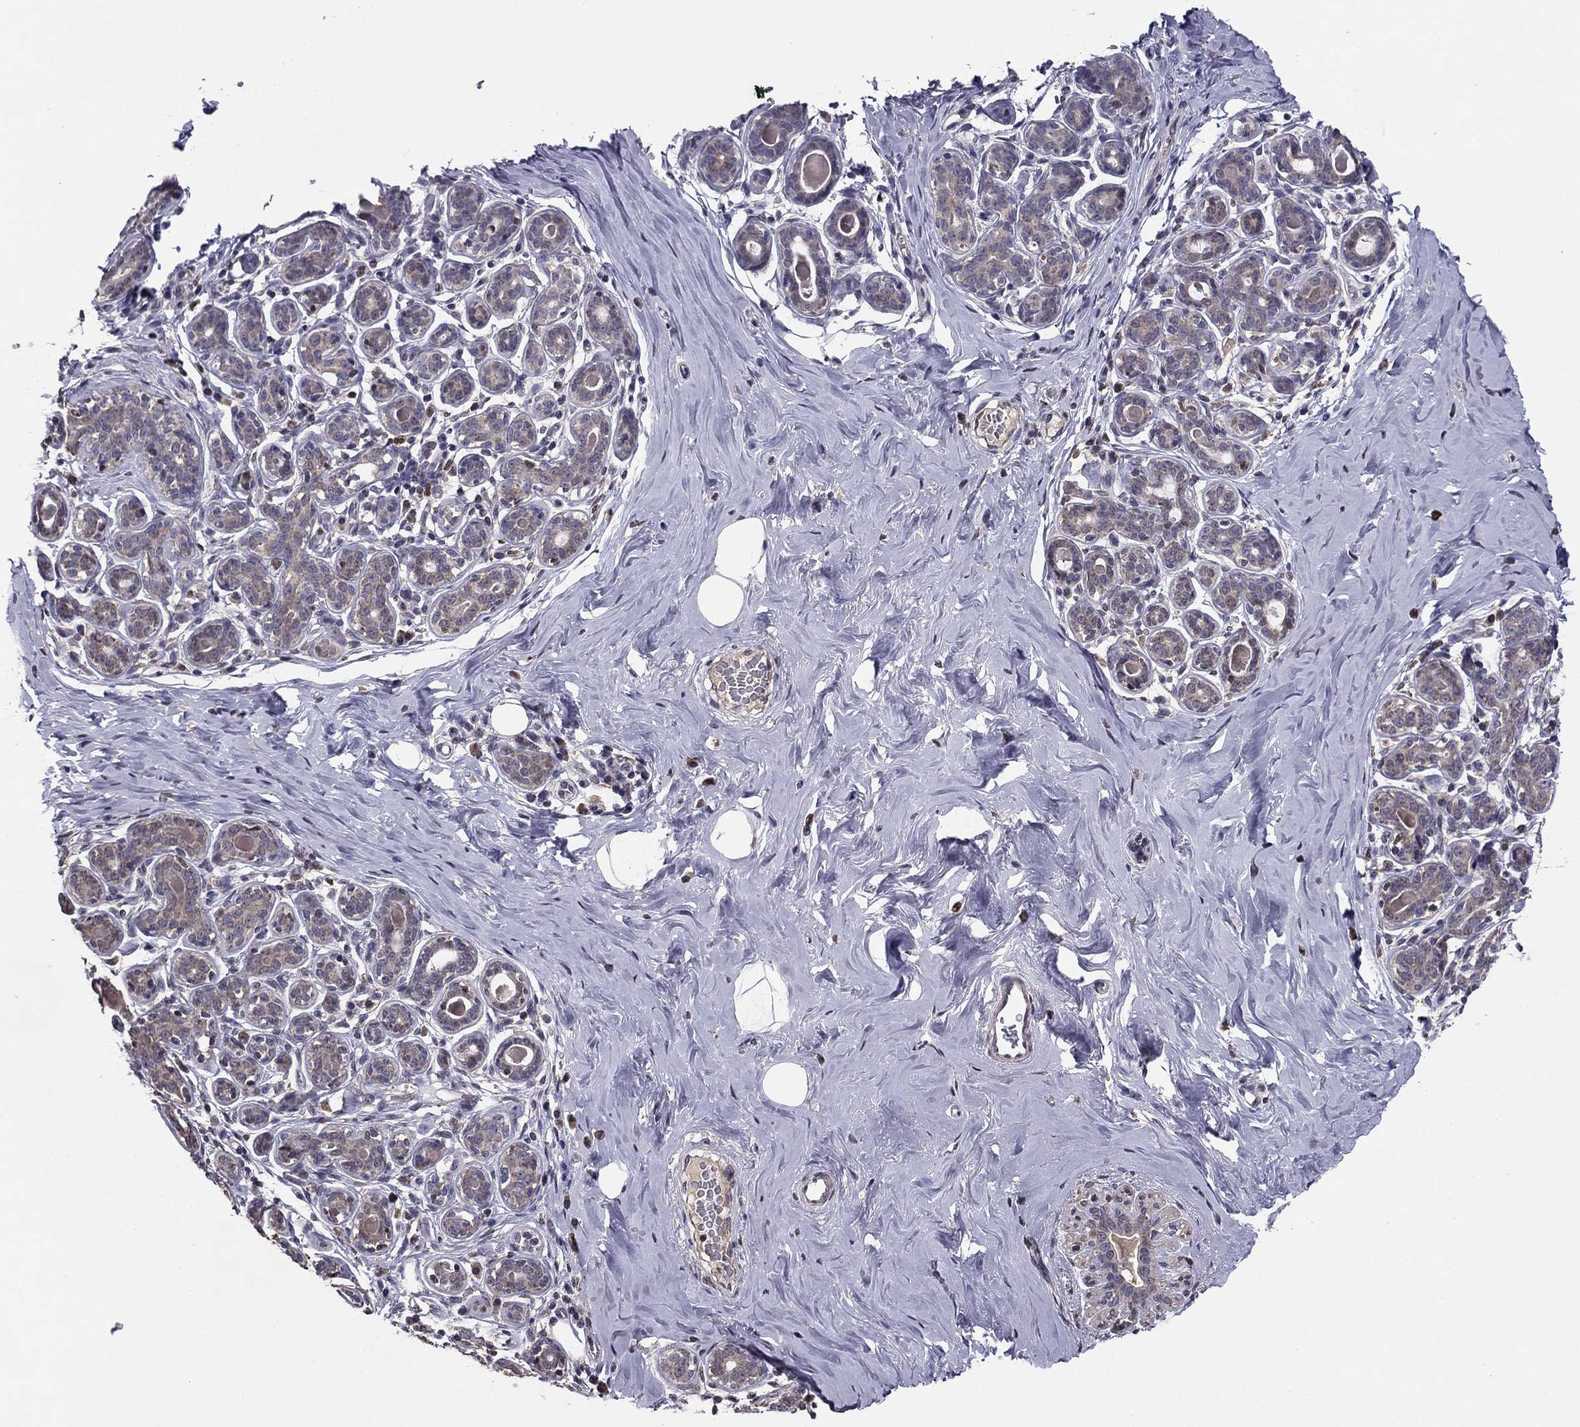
{"staining": {"intensity": "negative", "quantity": "none", "location": "none"}, "tissue": "breast", "cell_type": "Adipocytes", "image_type": "normal", "snomed": [{"axis": "morphology", "description": "Normal tissue, NOS"}, {"axis": "topography", "description": "Skin"}, {"axis": "topography", "description": "Breast"}], "caption": "High power microscopy histopathology image of an immunohistochemistry photomicrograph of benign breast, revealing no significant expression in adipocytes. The staining was performed using DAB to visualize the protein expression in brown, while the nuclei were stained in blue with hematoxylin (Magnification: 20x).", "gene": "HCN1", "patient": {"sex": "female", "age": 43}}